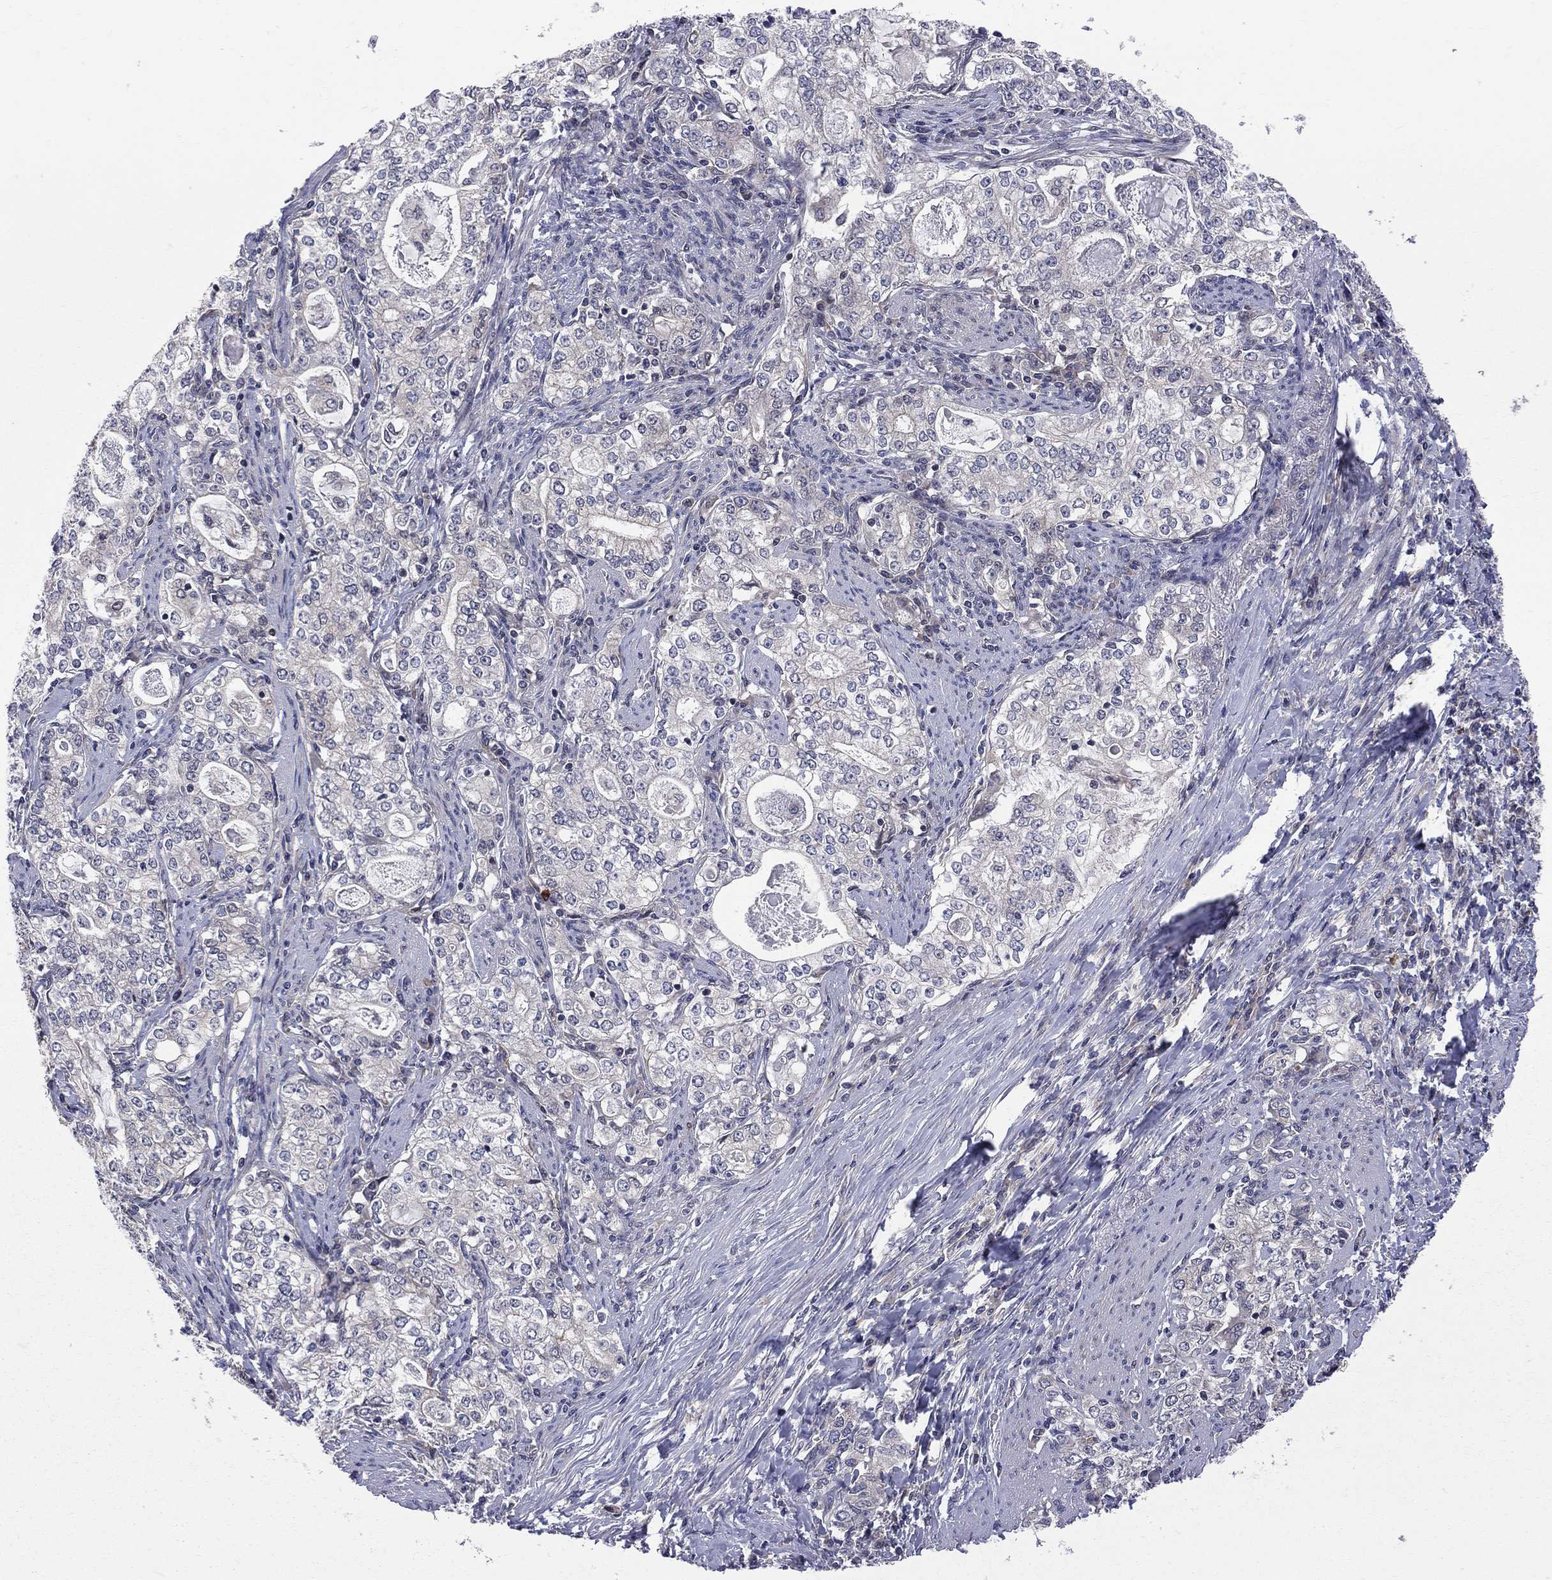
{"staining": {"intensity": "negative", "quantity": "none", "location": "none"}, "tissue": "stomach cancer", "cell_type": "Tumor cells", "image_type": "cancer", "snomed": [{"axis": "morphology", "description": "Adenocarcinoma, NOS"}, {"axis": "topography", "description": "Stomach, lower"}], "caption": "Human adenocarcinoma (stomach) stained for a protein using immunohistochemistry displays no staining in tumor cells.", "gene": "CNOT11", "patient": {"sex": "female", "age": 72}}